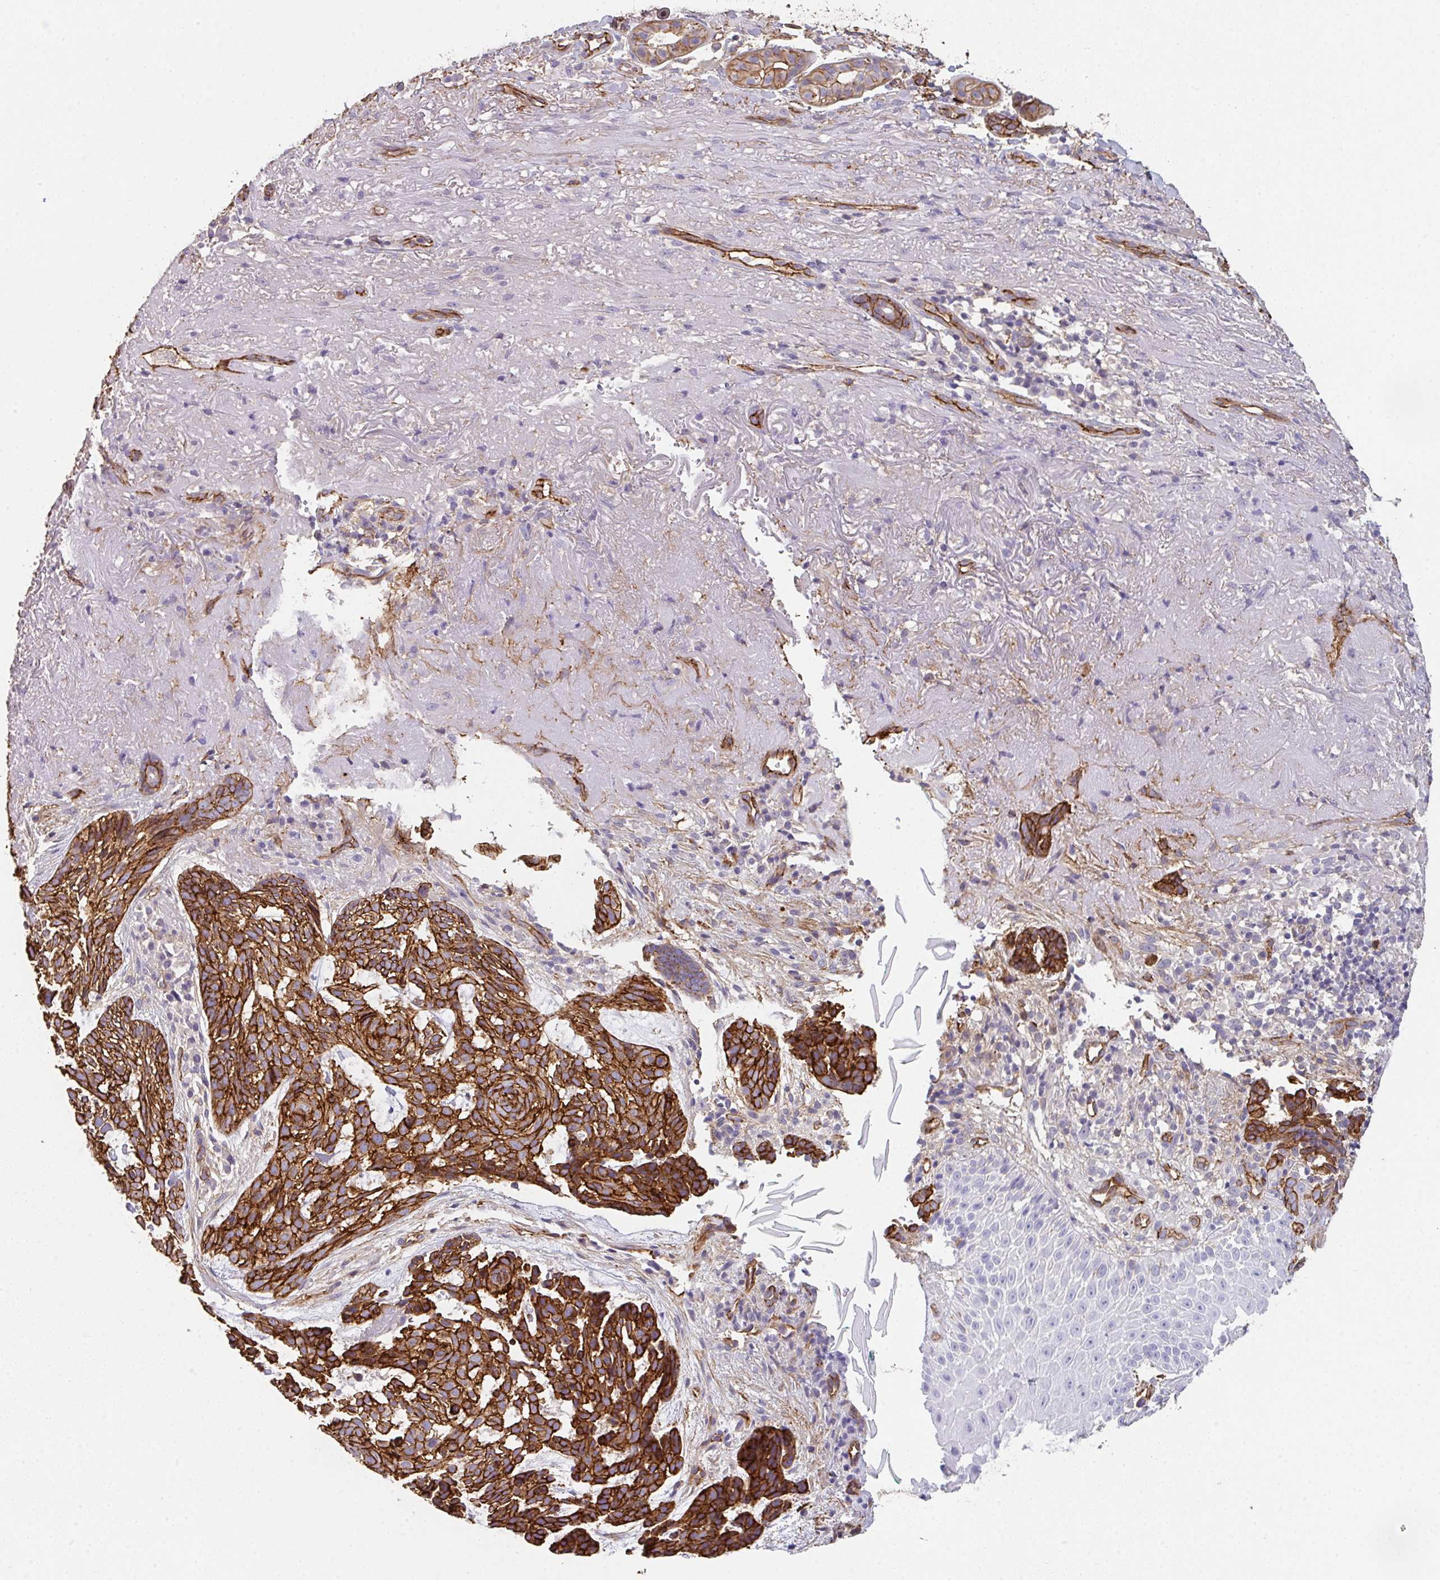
{"staining": {"intensity": "strong", "quantity": ">75%", "location": "cytoplasmic/membranous"}, "tissue": "skin cancer", "cell_type": "Tumor cells", "image_type": "cancer", "snomed": [{"axis": "morphology", "description": "Basal cell carcinoma"}, {"axis": "topography", "description": "Skin"}, {"axis": "topography", "description": "Skin of face"}], "caption": "Protein expression analysis of human skin basal cell carcinoma reveals strong cytoplasmic/membranous expression in about >75% of tumor cells. Immunohistochemistry (ihc) stains the protein of interest in brown and the nuclei are stained blue.", "gene": "DBN1", "patient": {"sex": "female", "age": 80}}